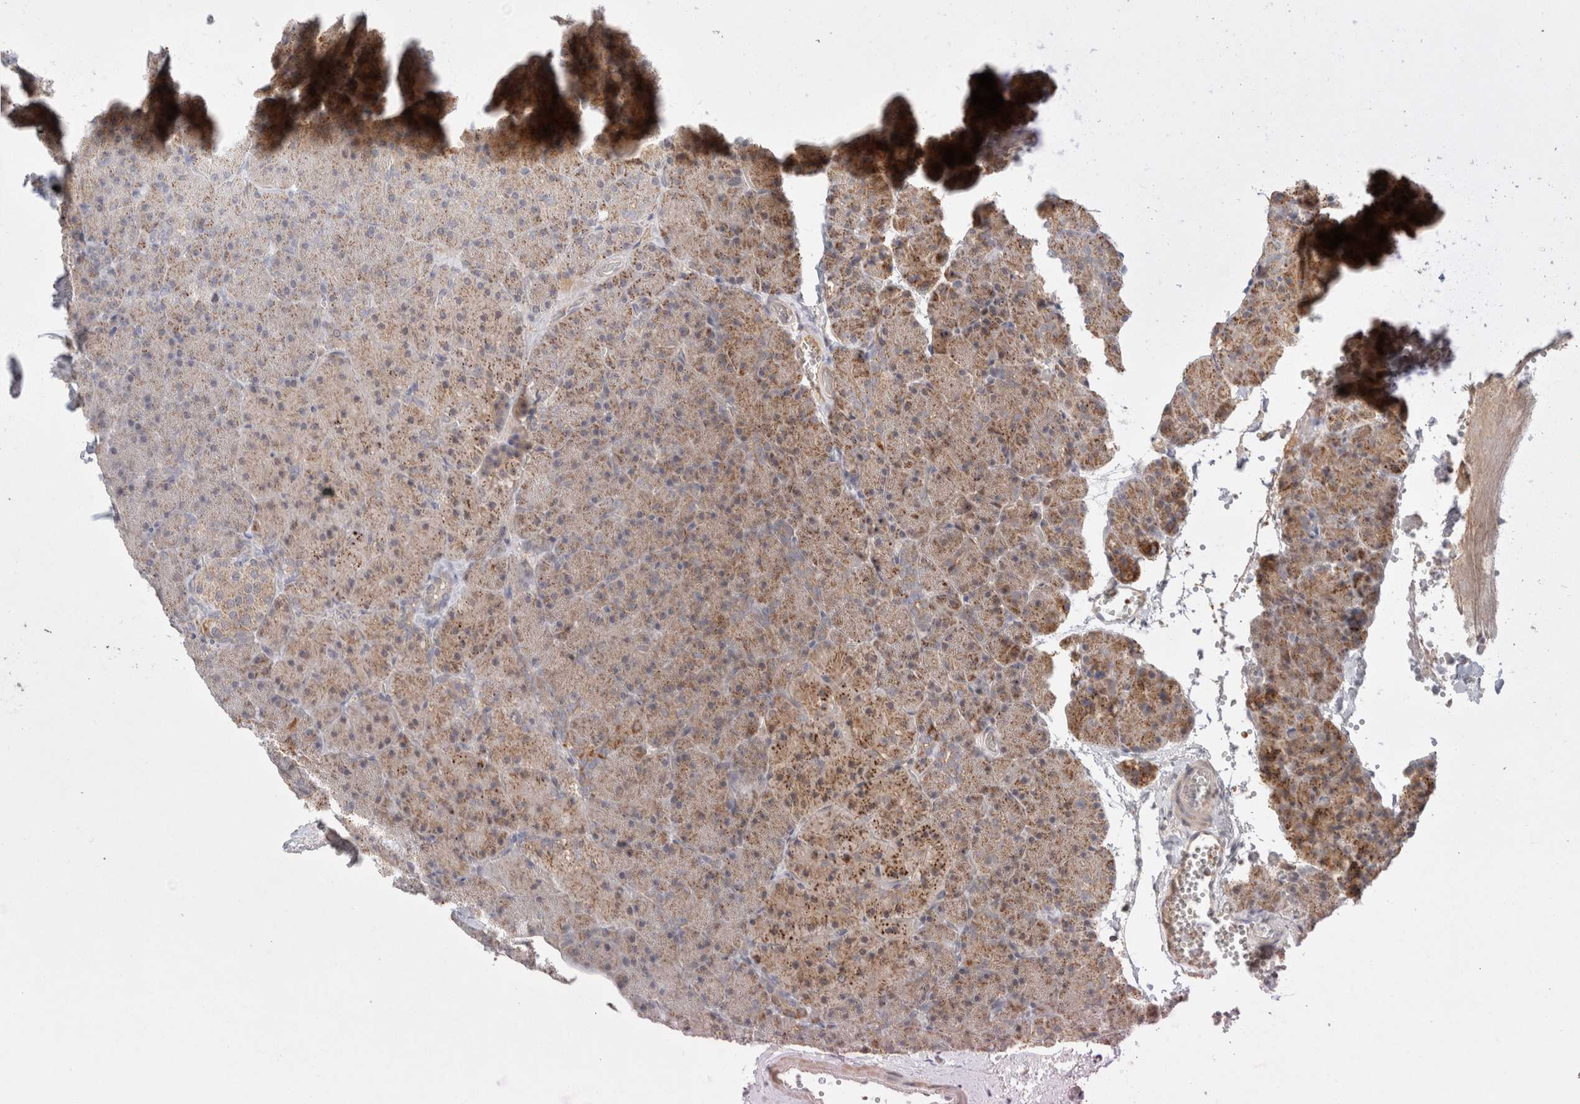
{"staining": {"intensity": "moderate", "quantity": "<25%", "location": "cytoplasmic/membranous"}, "tissue": "pancreas", "cell_type": "Exocrine glandular cells", "image_type": "normal", "snomed": [{"axis": "morphology", "description": "Normal tissue, NOS"}, {"axis": "morphology", "description": "Carcinoid, malignant, NOS"}, {"axis": "topography", "description": "Pancreas"}], "caption": "Pancreas stained for a protein (brown) displays moderate cytoplasmic/membranous positive staining in about <25% of exocrine glandular cells.", "gene": "MRM3", "patient": {"sex": "female", "age": 35}}